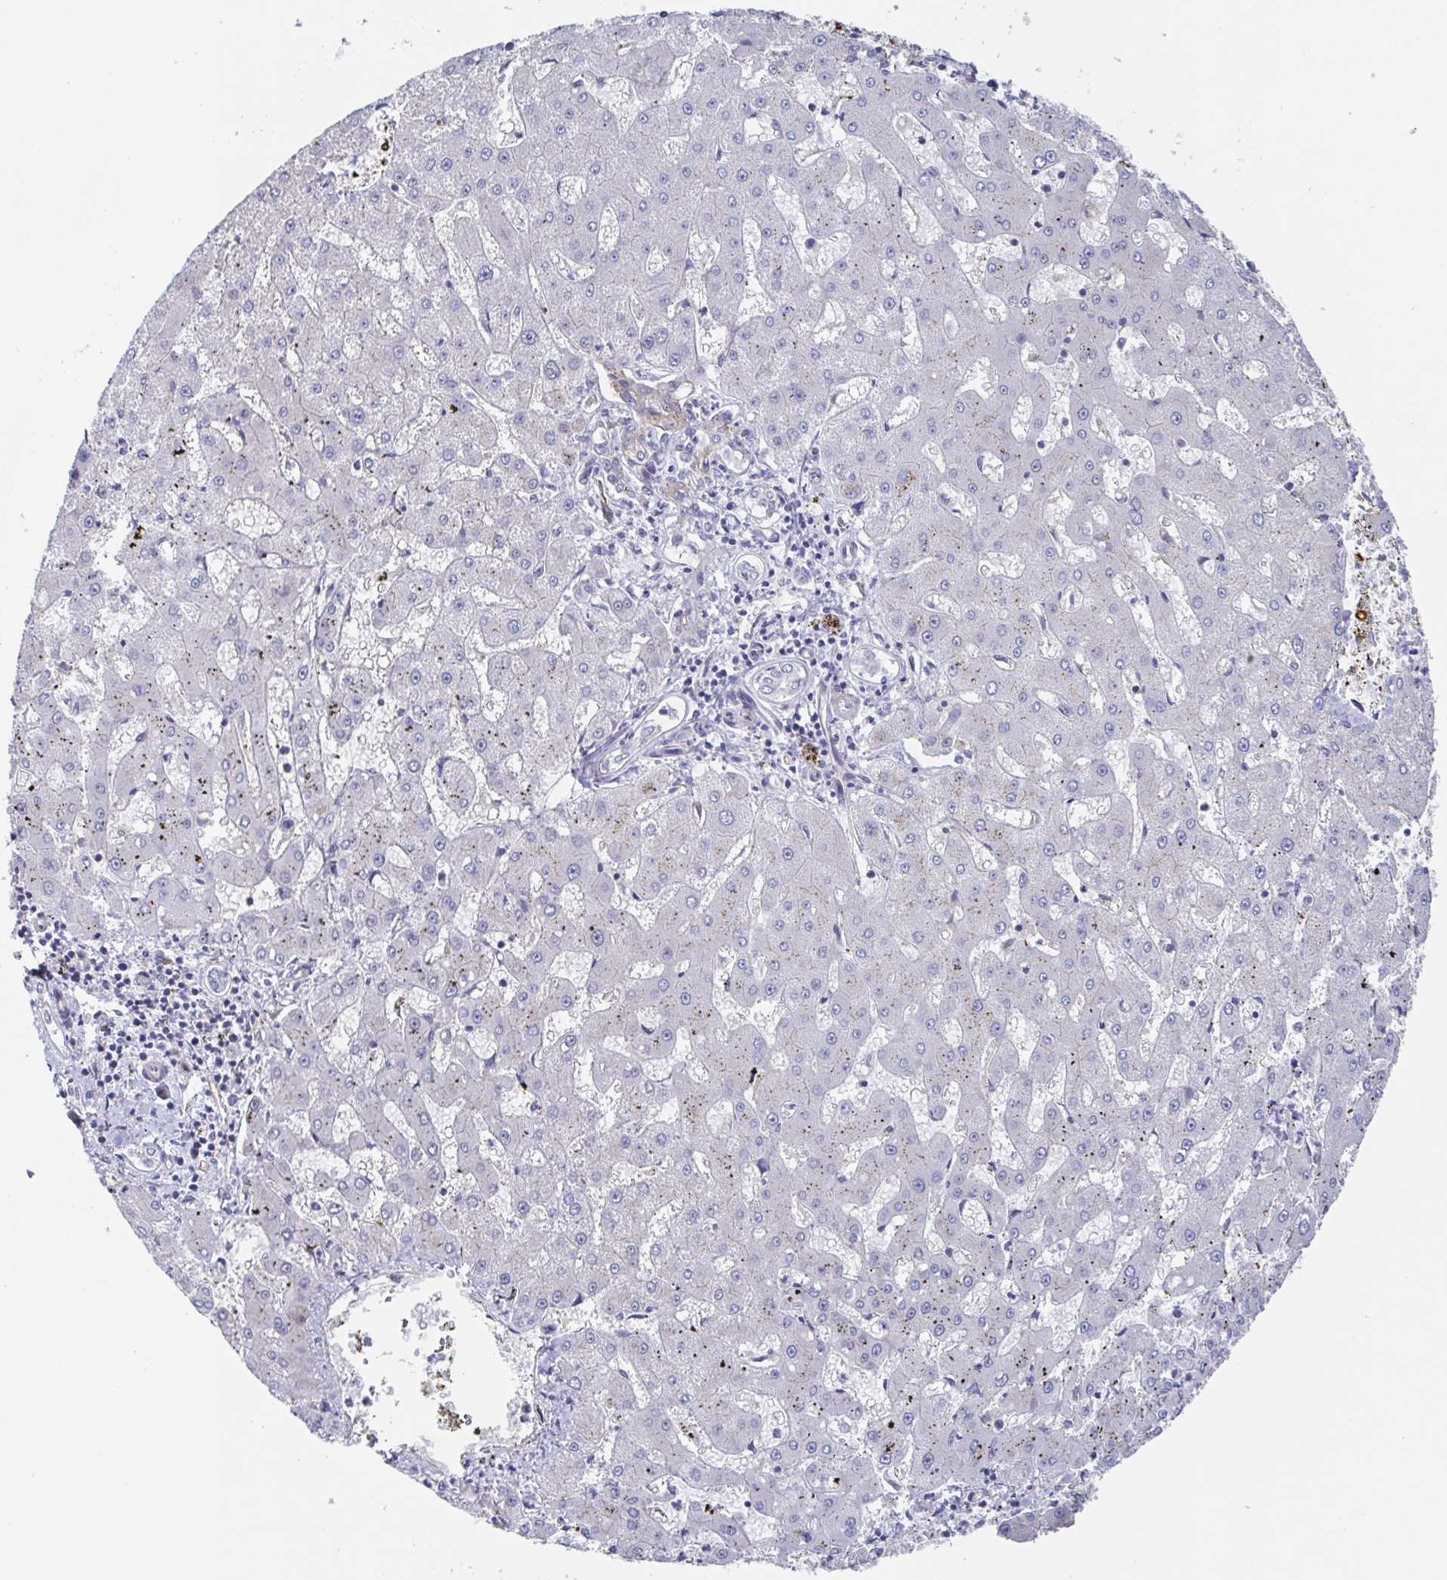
{"staining": {"intensity": "negative", "quantity": "none", "location": "none"}, "tissue": "liver cancer", "cell_type": "Tumor cells", "image_type": "cancer", "snomed": [{"axis": "morphology", "description": "Carcinoma, Hepatocellular, NOS"}, {"axis": "topography", "description": "Liver"}], "caption": "Micrograph shows no protein positivity in tumor cells of liver cancer tissue.", "gene": "AGFG2", "patient": {"sex": "male", "age": 67}}